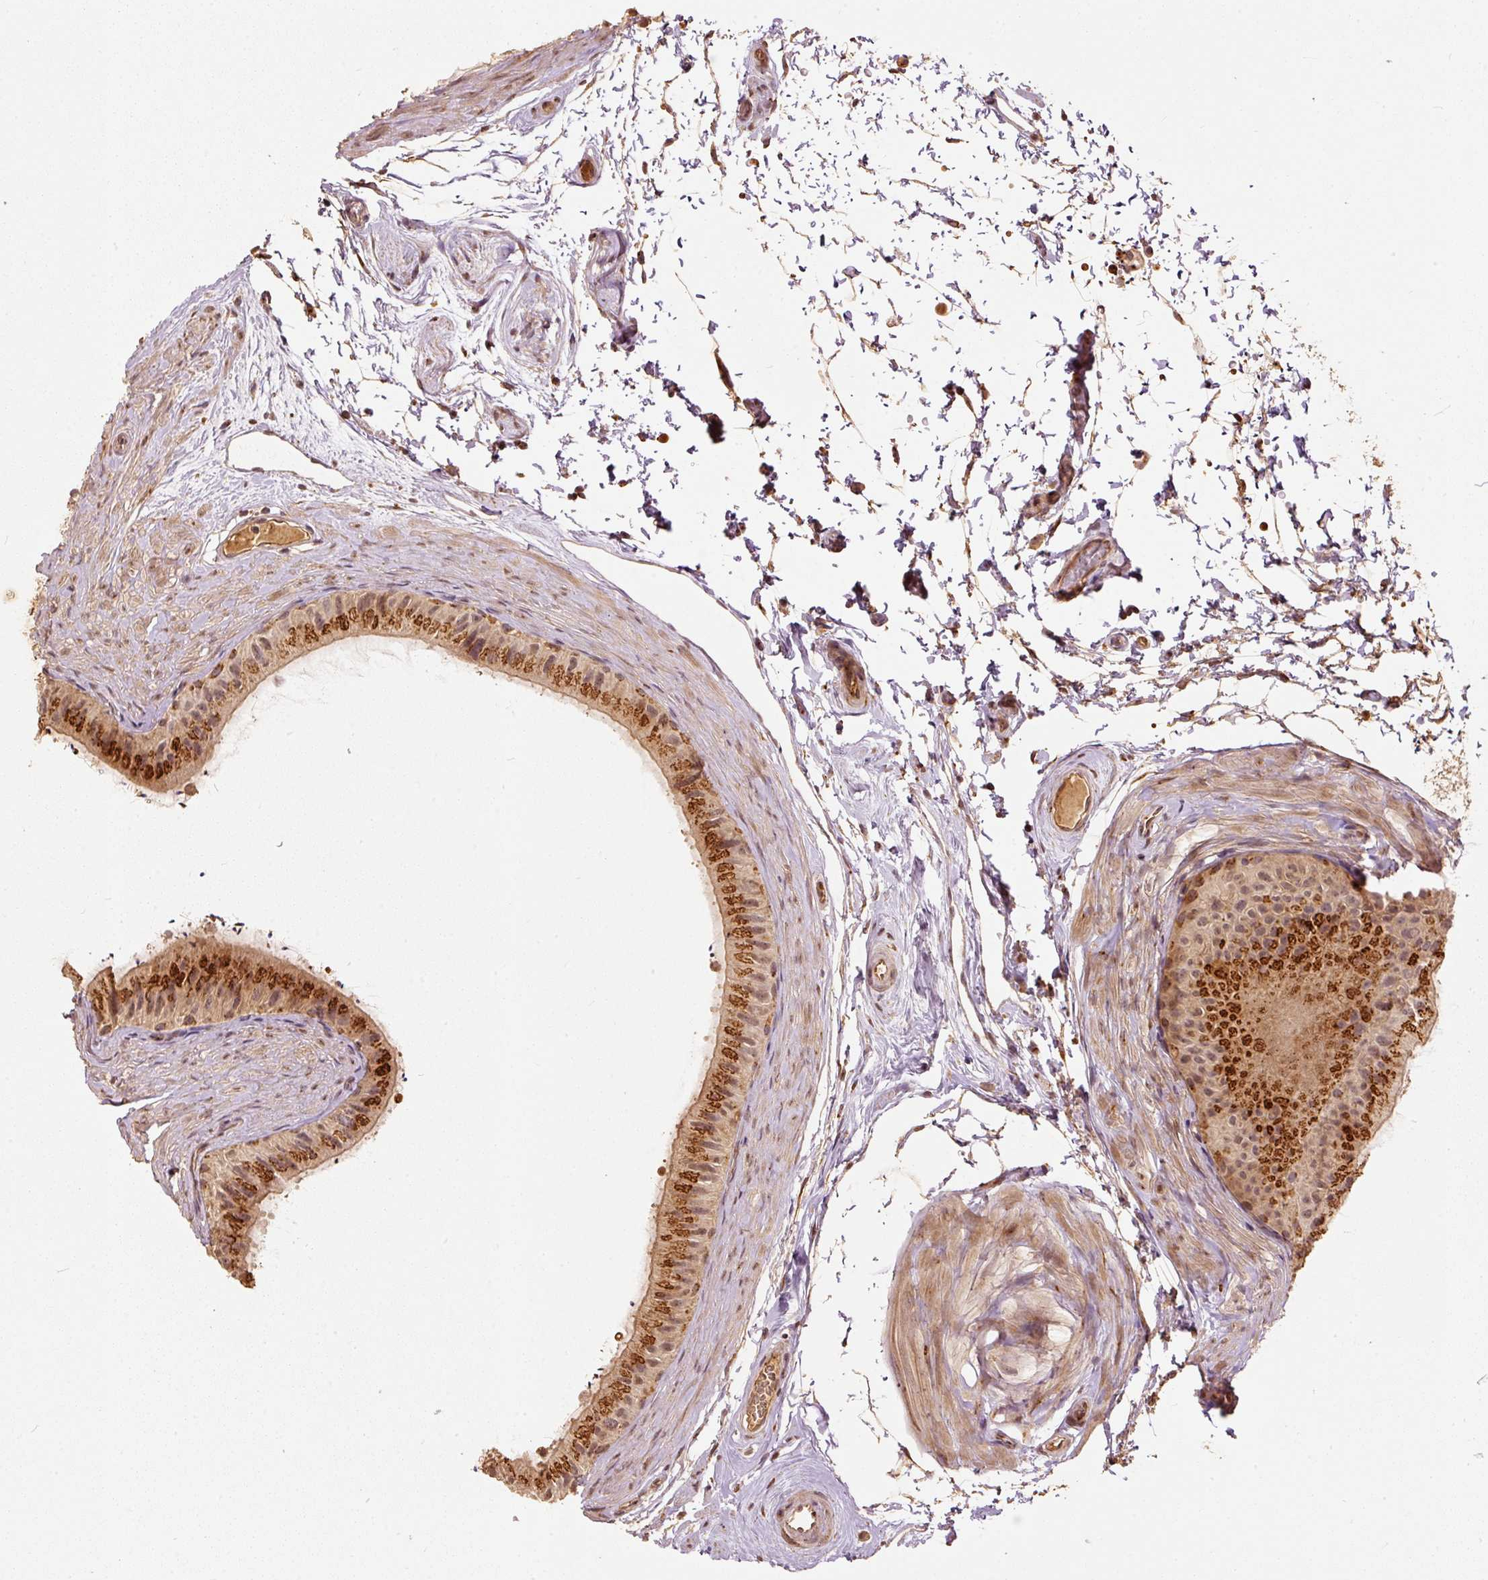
{"staining": {"intensity": "moderate", "quantity": ">75%", "location": "cytoplasmic/membranous"}, "tissue": "epididymis", "cell_type": "Glandular cells", "image_type": "normal", "snomed": [{"axis": "morphology", "description": "Normal tissue, NOS"}, {"axis": "topography", "description": "Epididymis"}], "caption": "High-magnification brightfield microscopy of benign epididymis stained with DAB (brown) and counterstained with hematoxylin (blue). glandular cells exhibit moderate cytoplasmic/membranous positivity is identified in approximately>75% of cells.", "gene": "FUT8", "patient": {"sex": "male", "age": 55}}